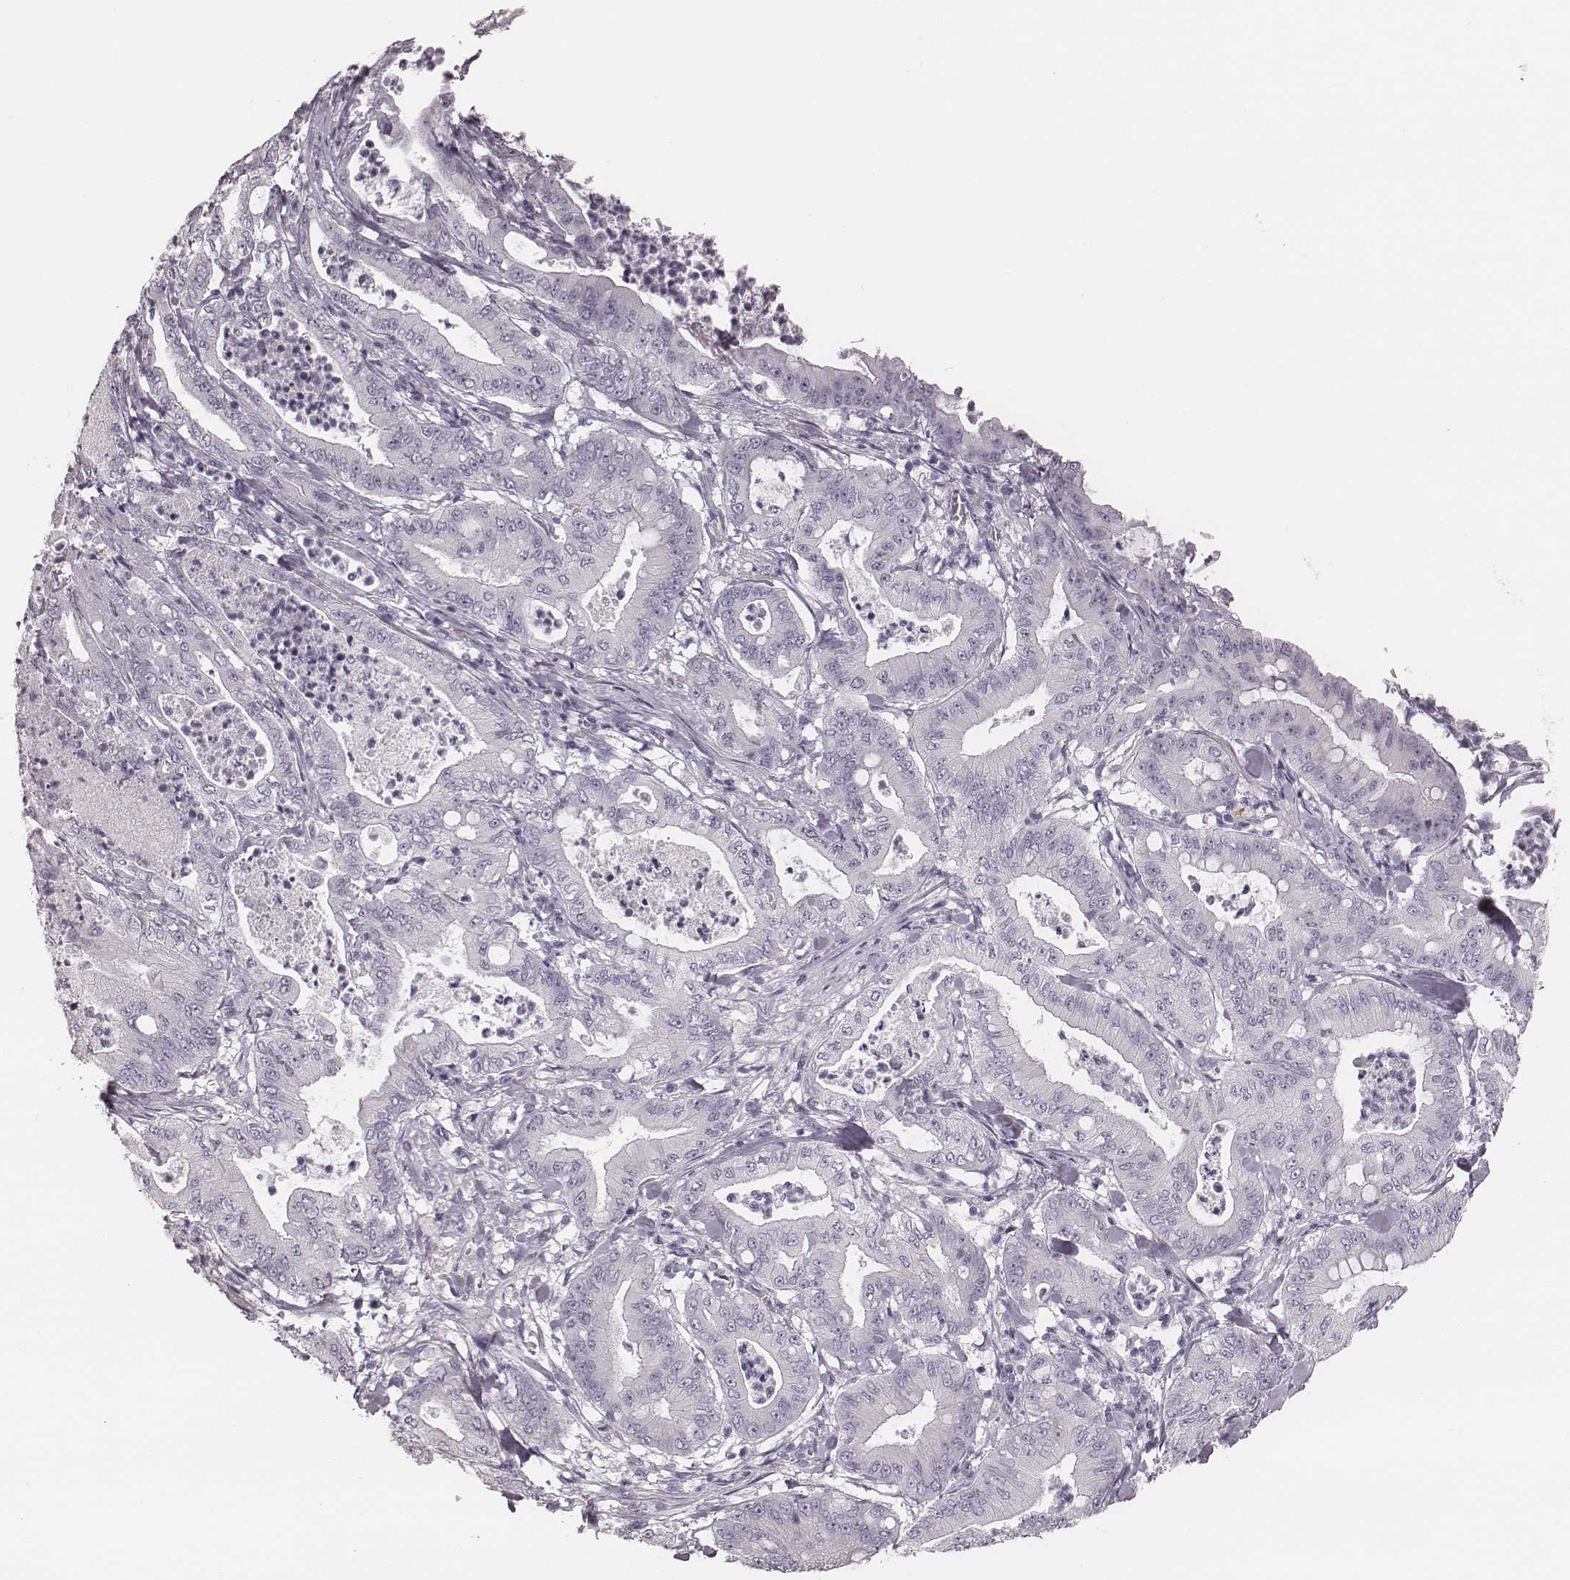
{"staining": {"intensity": "negative", "quantity": "none", "location": "none"}, "tissue": "pancreatic cancer", "cell_type": "Tumor cells", "image_type": "cancer", "snomed": [{"axis": "morphology", "description": "Adenocarcinoma, NOS"}, {"axis": "topography", "description": "Pancreas"}], "caption": "High power microscopy micrograph of an immunohistochemistry (IHC) photomicrograph of pancreatic cancer, revealing no significant staining in tumor cells.", "gene": "SPA17", "patient": {"sex": "male", "age": 71}}